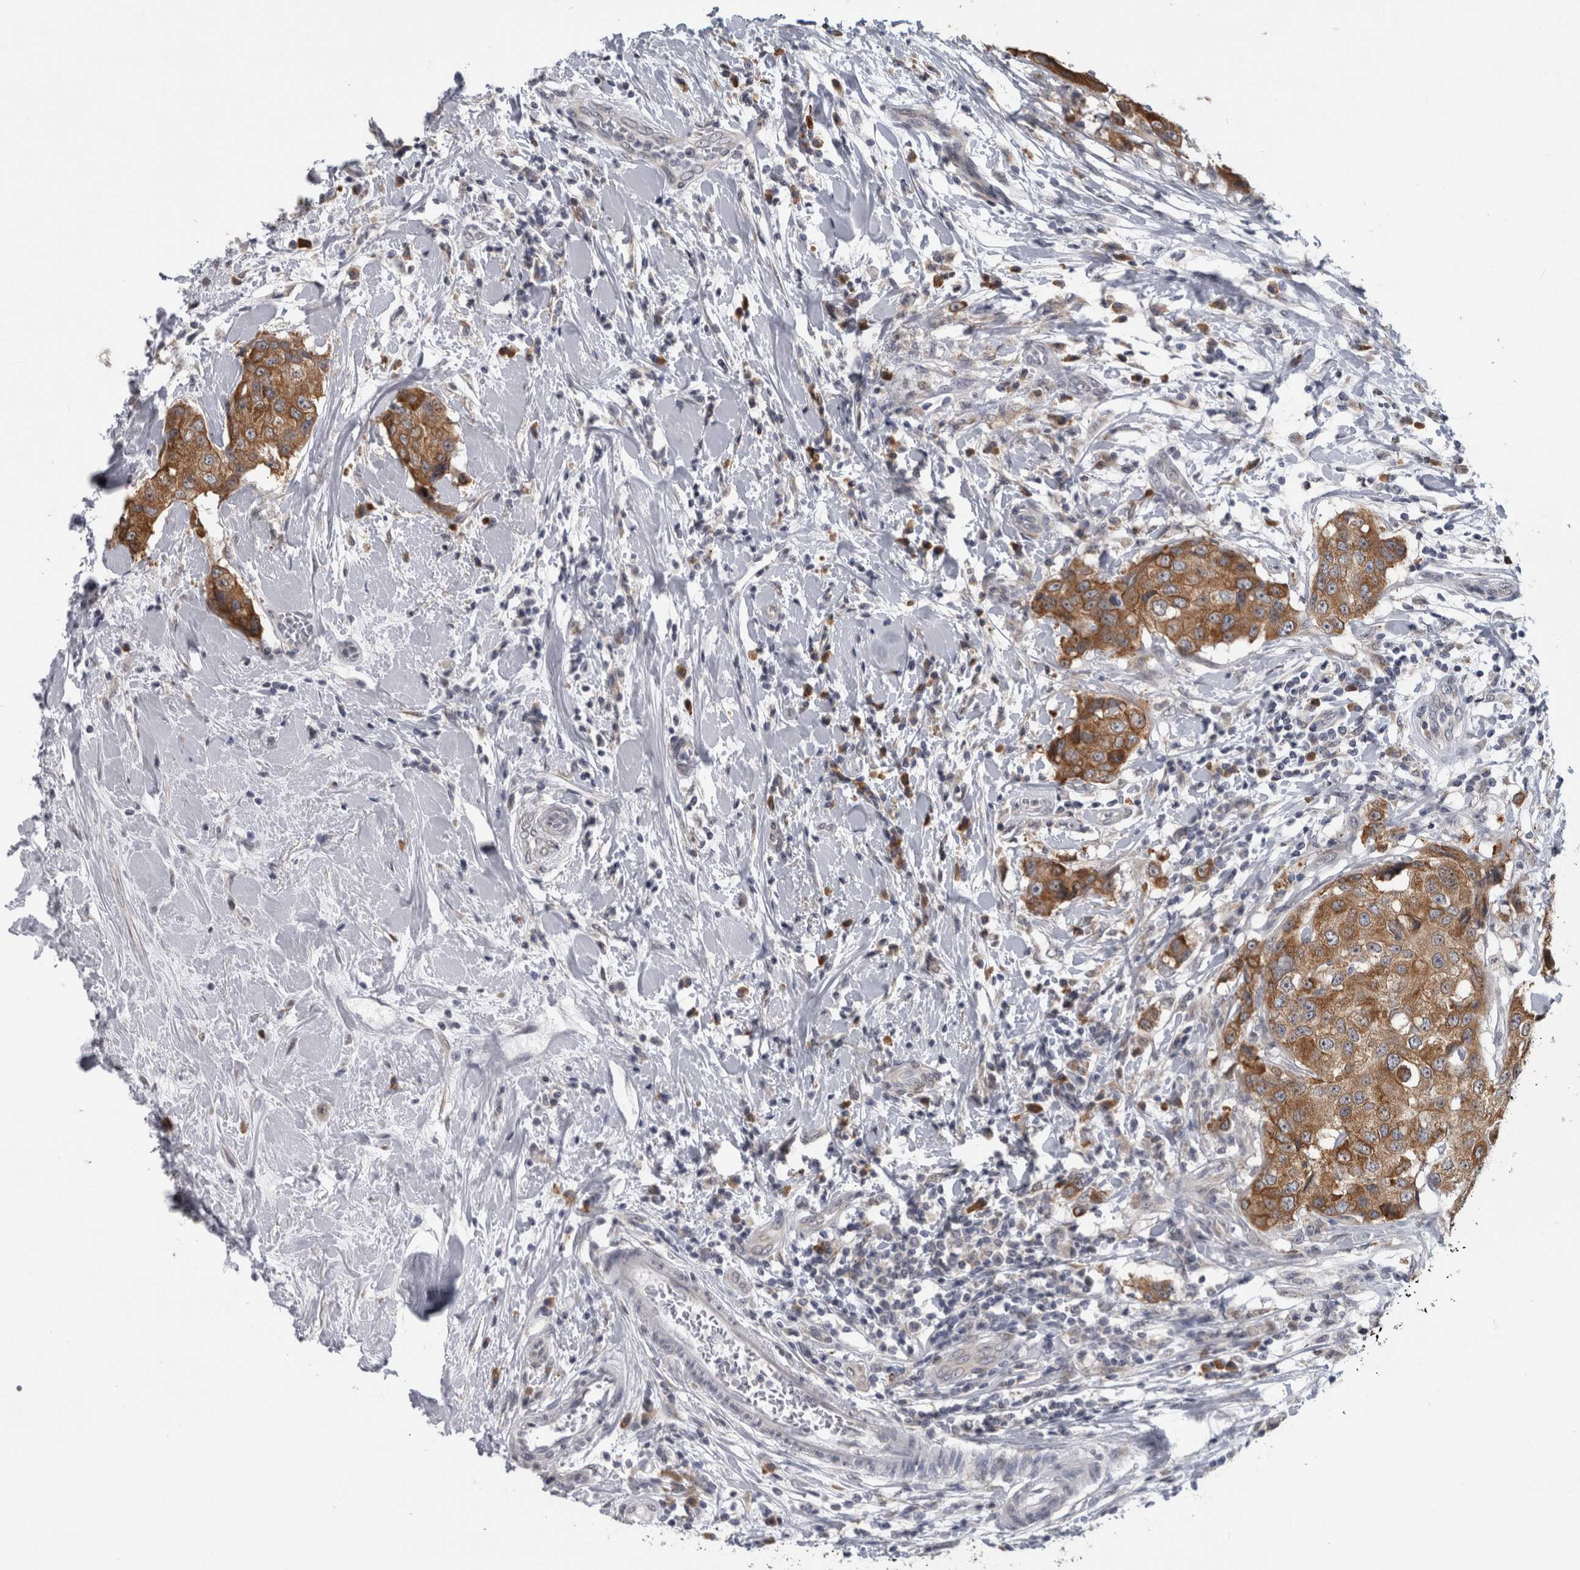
{"staining": {"intensity": "moderate", "quantity": ">75%", "location": "cytoplasmic/membranous"}, "tissue": "breast cancer", "cell_type": "Tumor cells", "image_type": "cancer", "snomed": [{"axis": "morphology", "description": "Duct carcinoma"}, {"axis": "topography", "description": "Breast"}], "caption": "Breast cancer (invasive ductal carcinoma) was stained to show a protein in brown. There is medium levels of moderate cytoplasmic/membranous staining in approximately >75% of tumor cells. (DAB (3,3'-diaminobenzidine) IHC, brown staining for protein, blue staining for nuclei).", "gene": "TMEM242", "patient": {"sex": "female", "age": 27}}